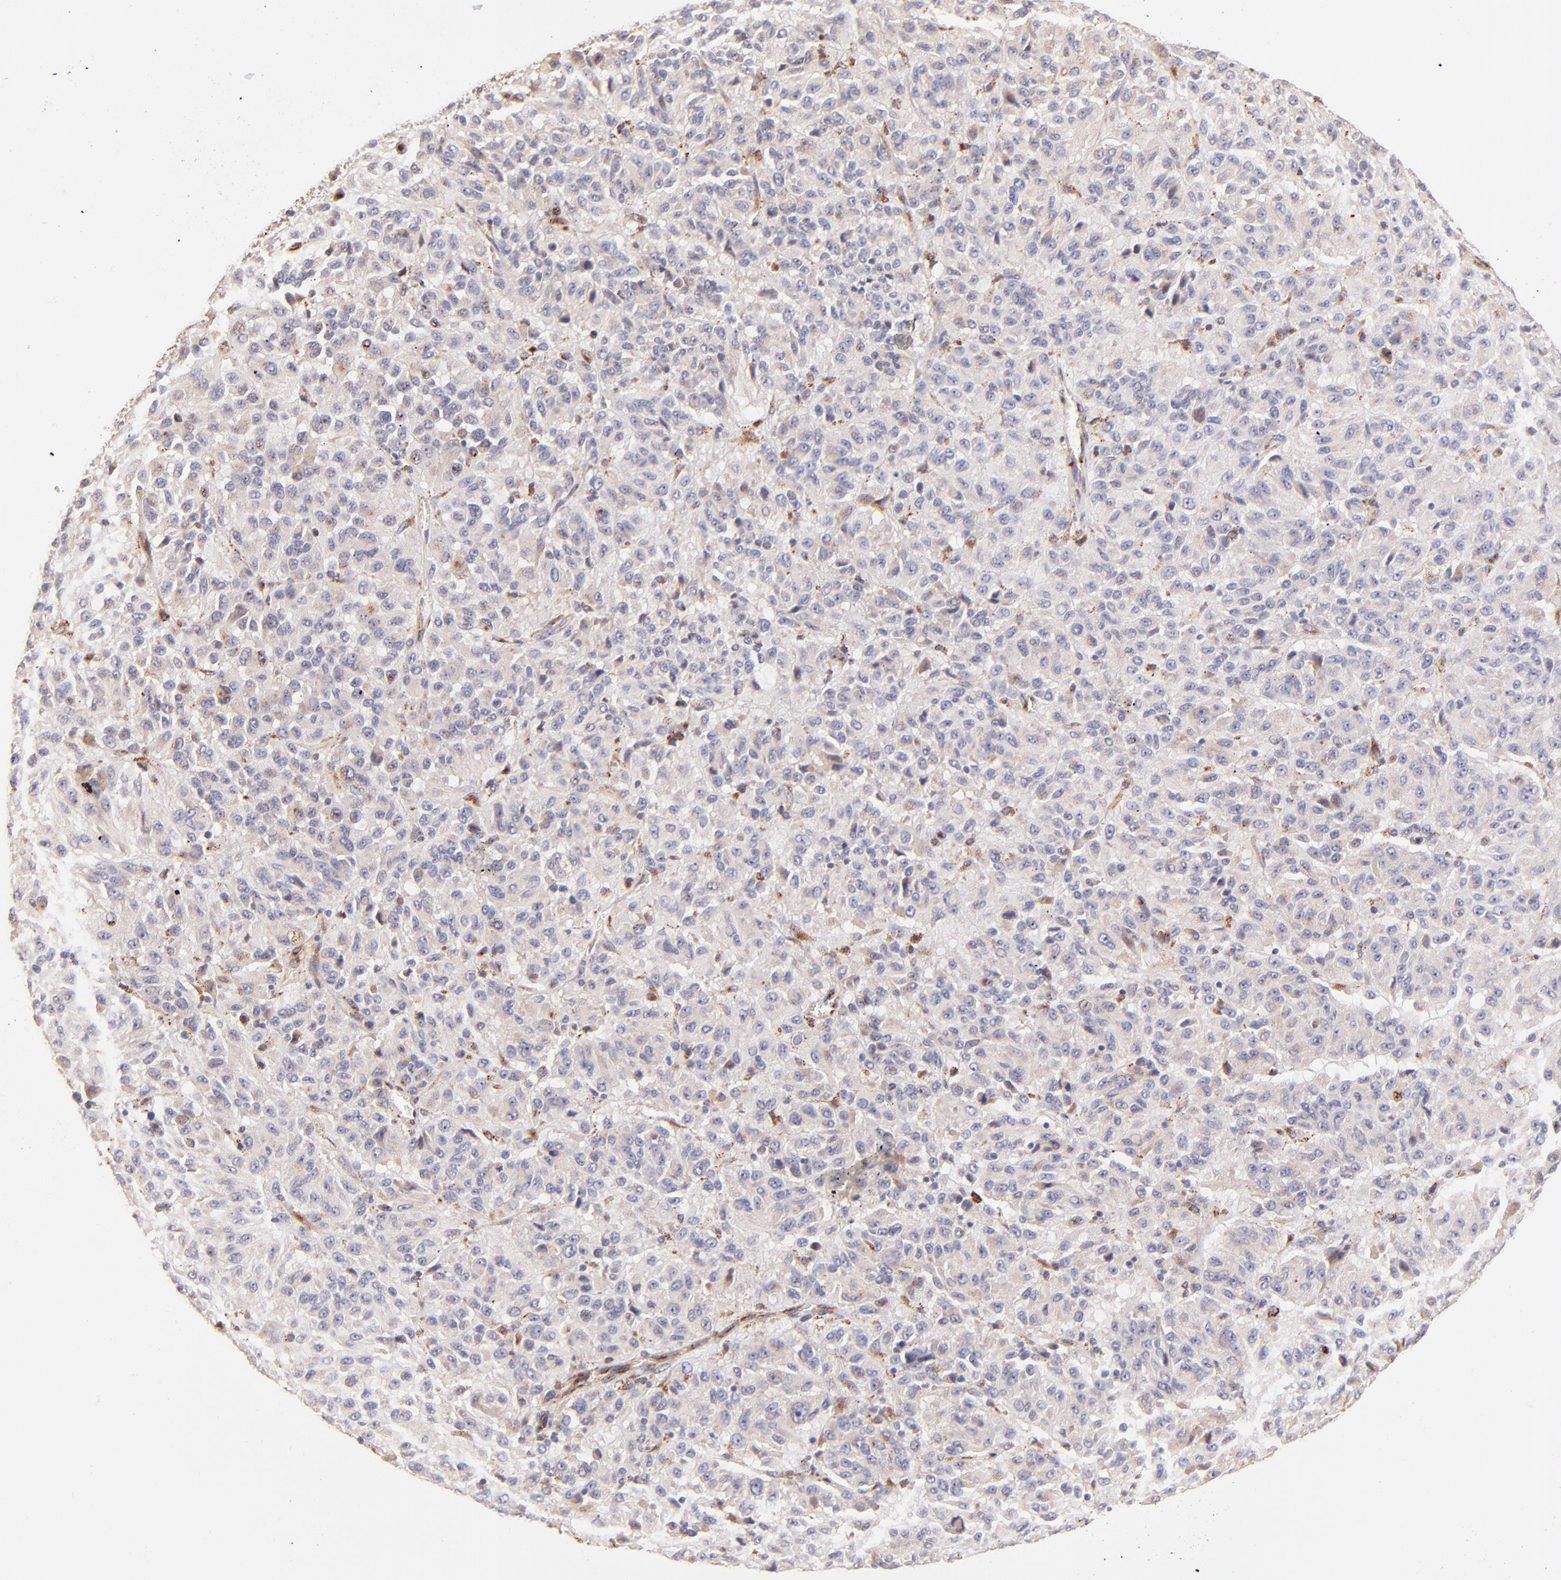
{"staining": {"intensity": "weak", "quantity": "<25%", "location": "cytoplasmic/membranous"}, "tissue": "melanoma", "cell_type": "Tumor cells", "image_type": "cancer", "snomed": [{"axis": "morphology", "description": "Malignant melanoma, Metastatic site"}, {"axis": "topography", "description": "Lung"}], "caption": "A high-resolution histopathology image shows immunohistochemistry staining of melanoma, which reveals no significant expression in tumor cells.", "gene": "SPARC", "patient": {"sex": "male", "age": 64}}